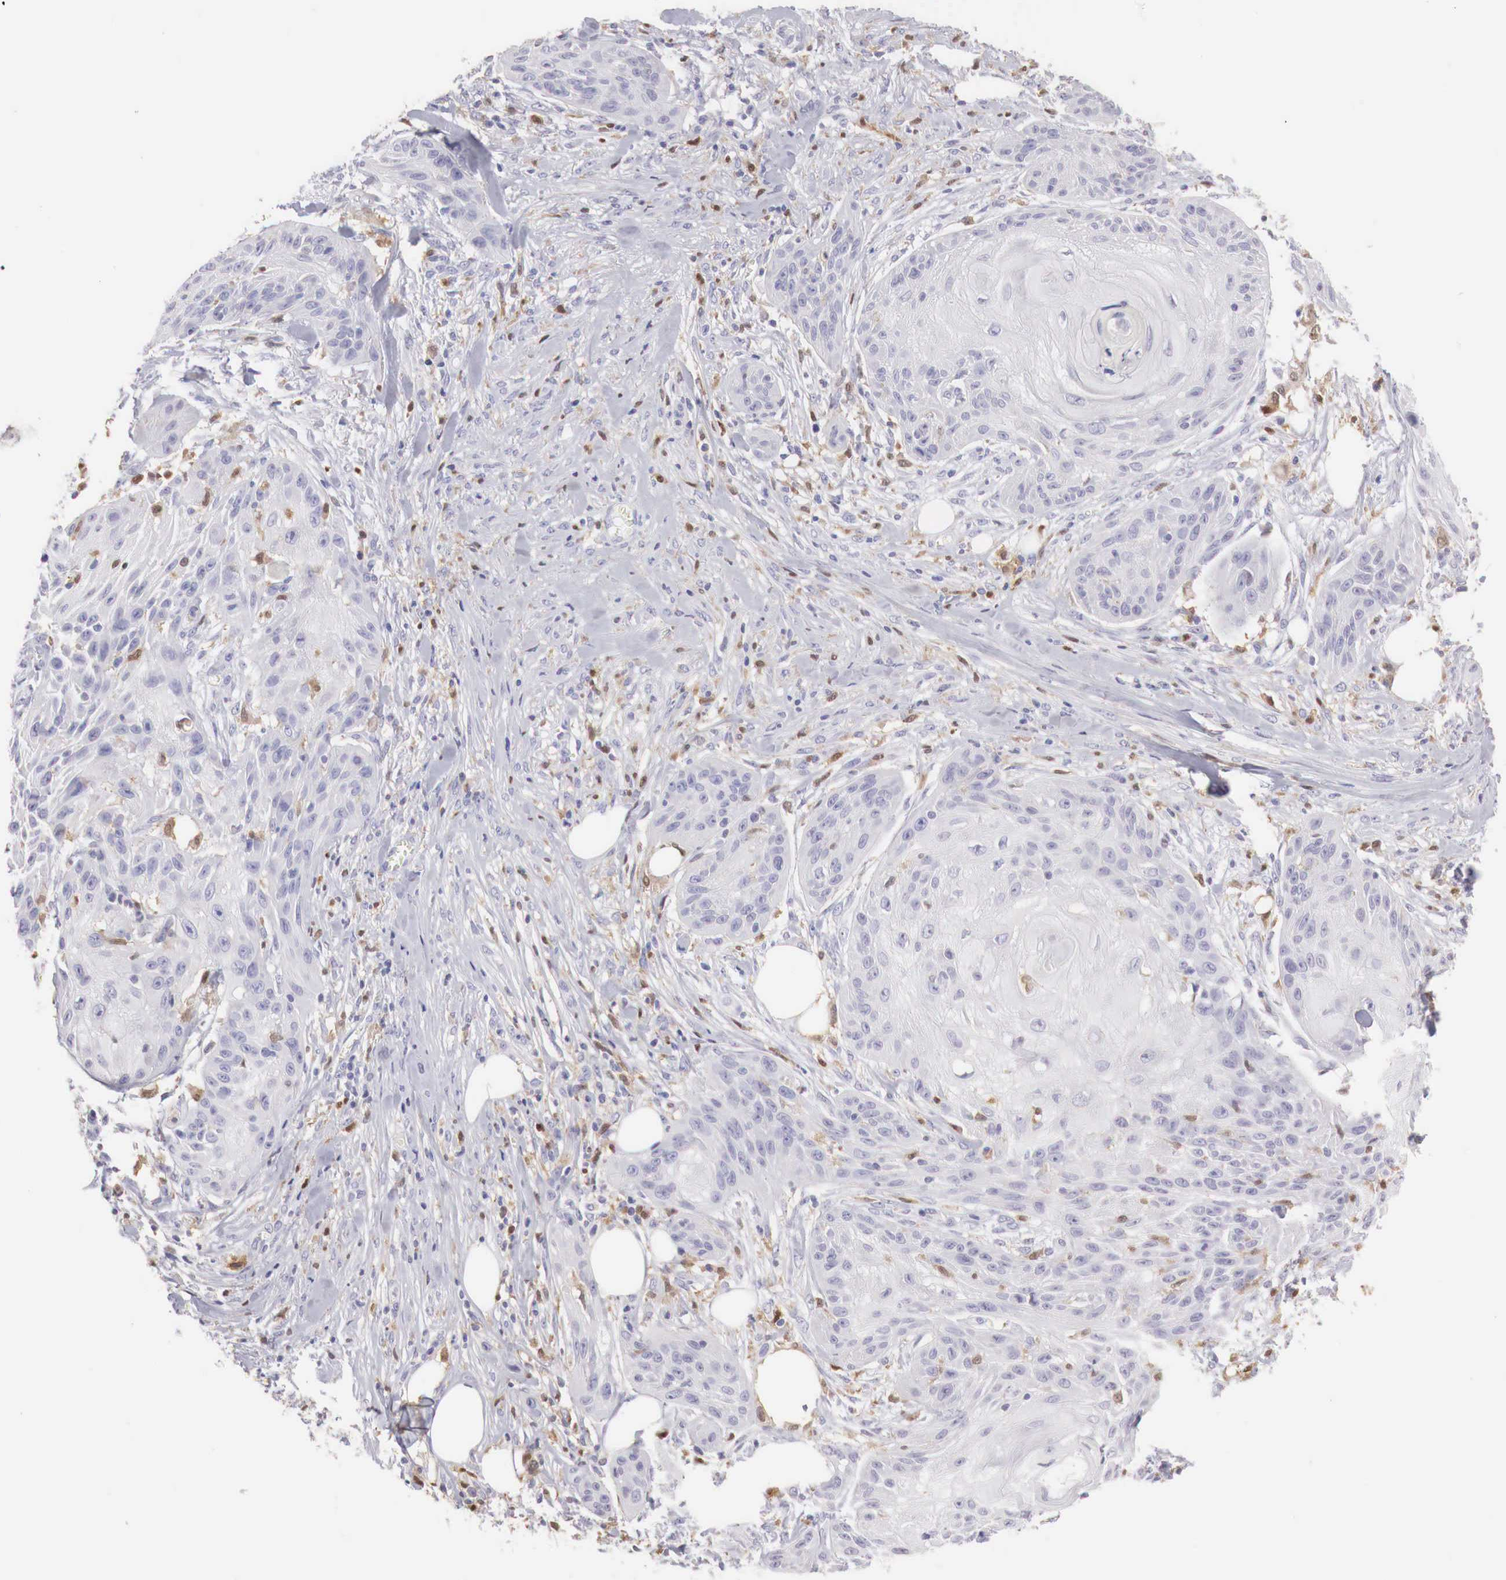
{"staining": {"intensity": "negative", "quantity": "none", "location": "none"}, "tissue": "skin cancer", "cell_type": "Tumor cells", "image_type": "cancer", "snomed": [{"axis": "morphology", "description": "Squamous cell carcinoma, NOS"}, {"axis": "topography", "description": "Skin"}], "caption": "A micrograph of skin cancer stained for a protein shows no brown staining in tumor cells.", "gene": "RENBP", "patient": {"sex": "female", "age": 88}}